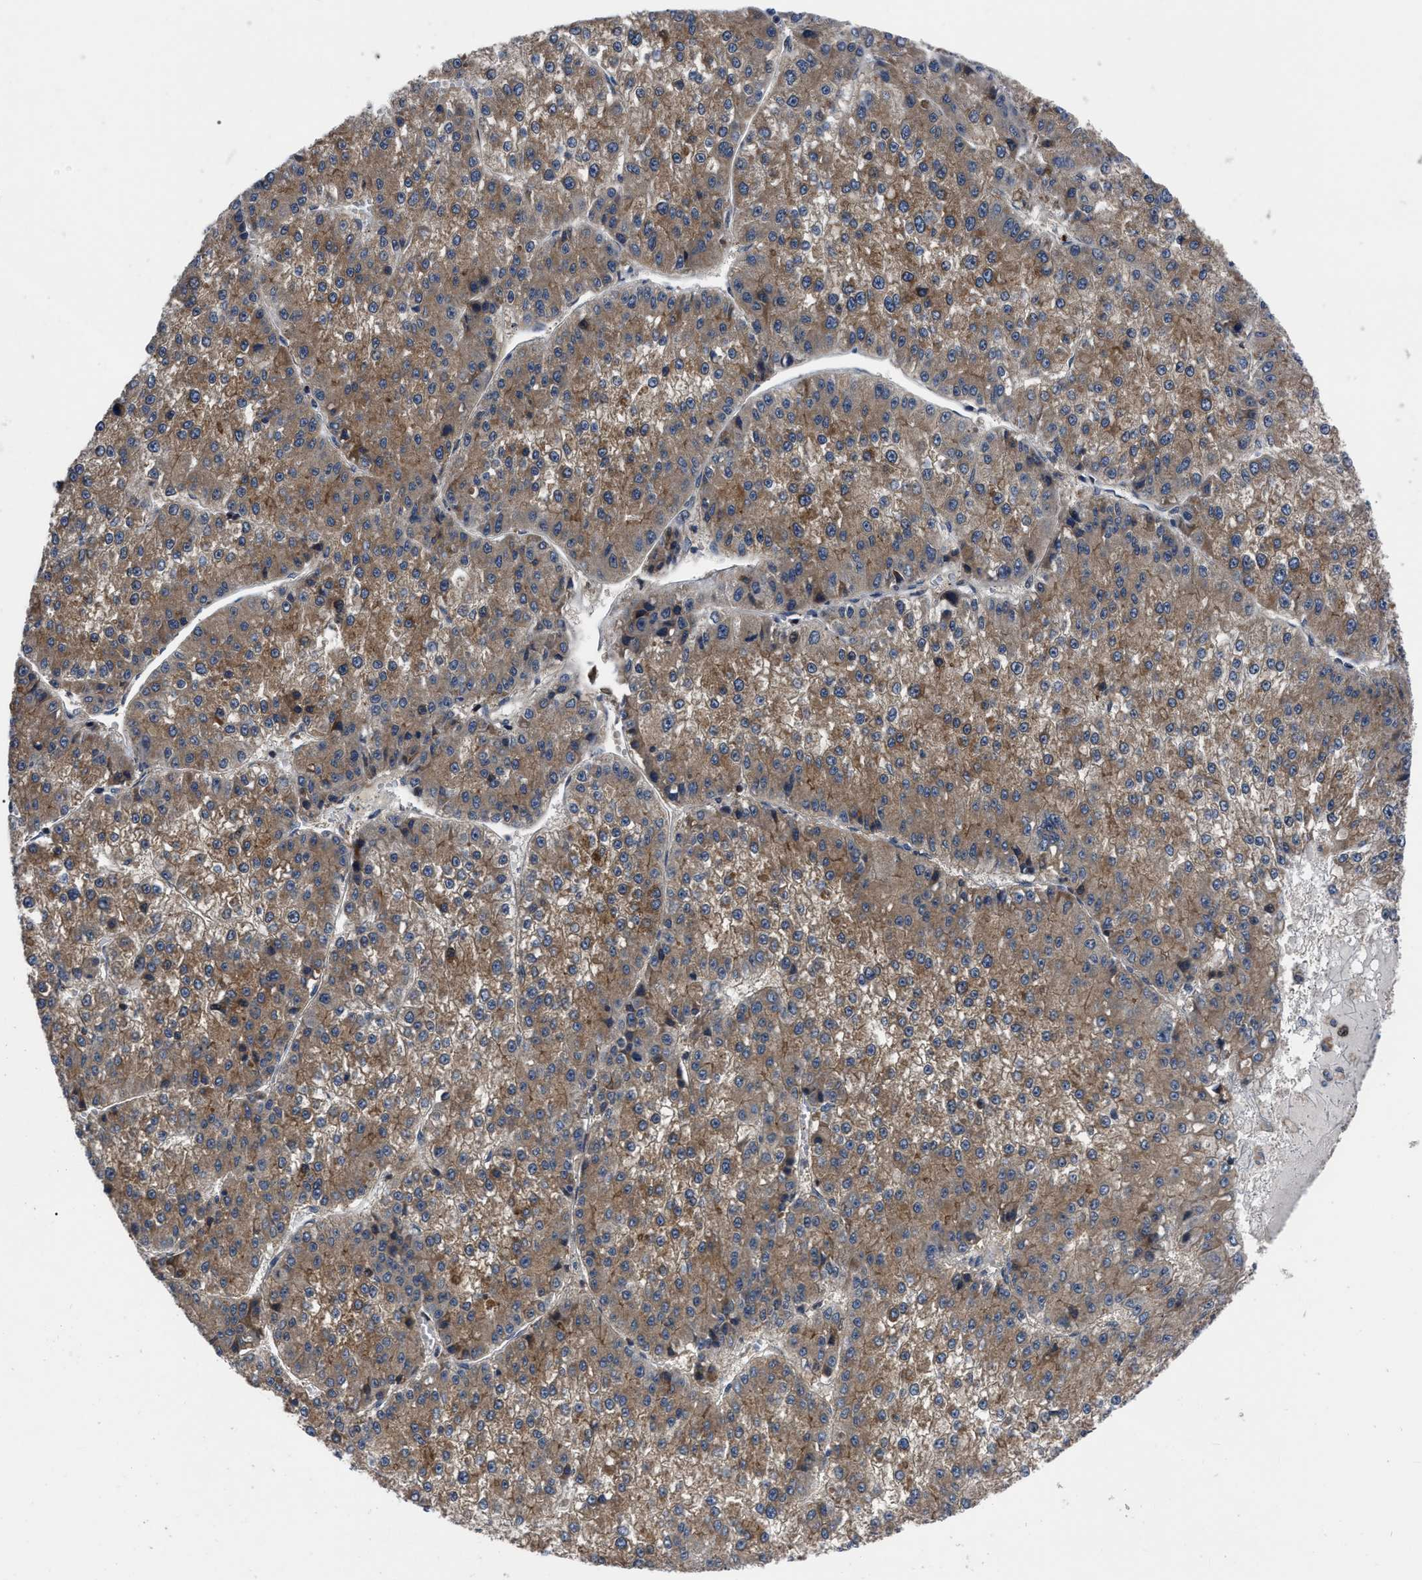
{"staining": {"intensity": "moderate", "quantity": ">75%", "location": "cytoplasmic/membranous"}, "tissue": "liver cancer", "cell_type": "Tumor cells", "image_type": "cancer", "snomed": [{"axis": "morphology", "description": "Carcinoma, Hepatocellular, NOS"}, {"axis": "topography", "description": "Liver"}], "caption": "Immunohistochemical staining of human hepatocellular carcinoma (liver) reveals moderate cytoplasmic/membranous protein expression in approximately >75% of tumor cells.", "gene": "PPWD1", "patient": {"sex": "female", "age": 73}}